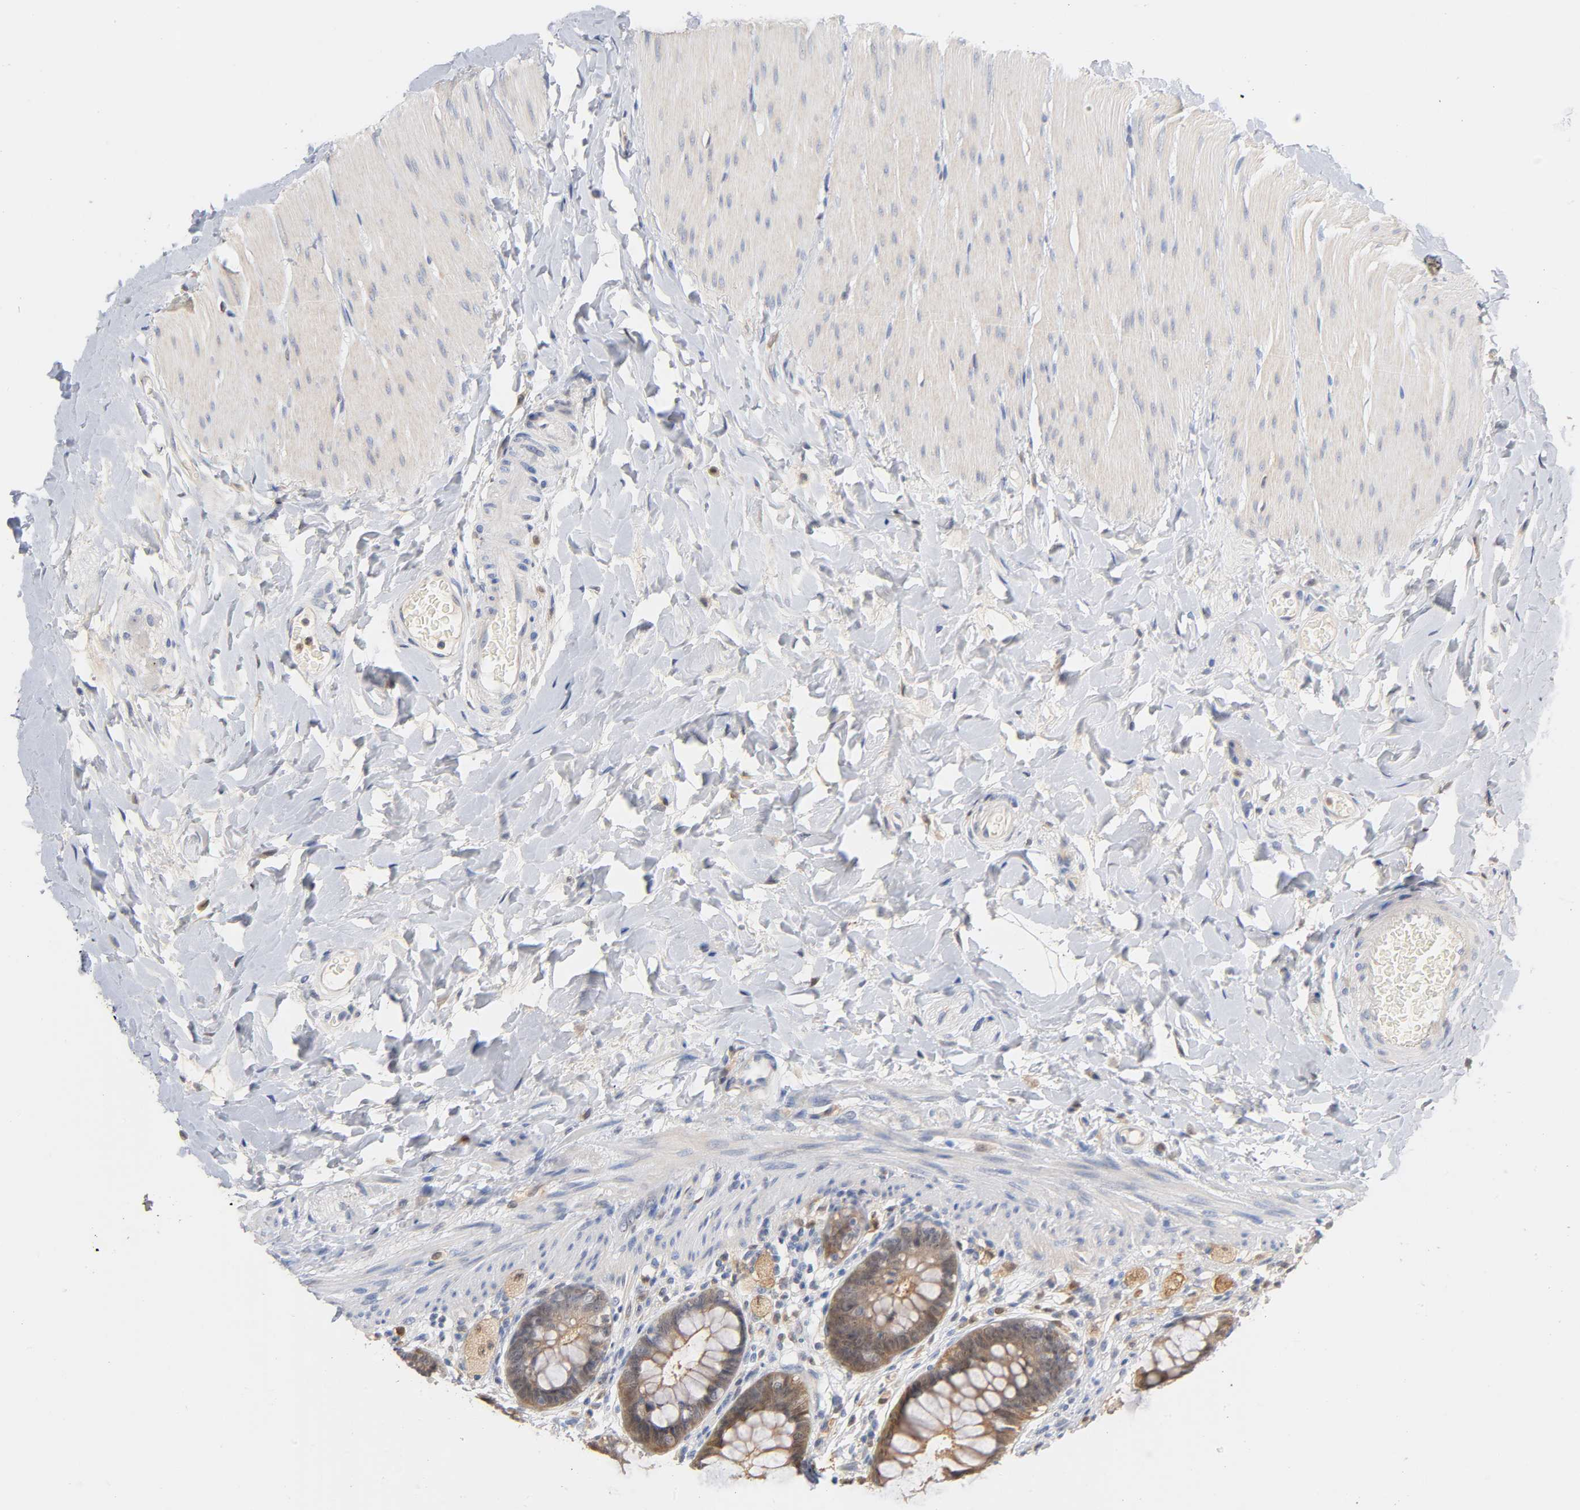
{"staining": {"intensity": "moderate", "quantity": ">75%", "location": "cytoplasmic/membranous,nuclear"}, "tissue": "rectum", "cell_type": "Glandular cells", "image_type": "normal", "snomed": [{"axis": "morphology", "description": "Normal tissue, NOS"}, {"axis": "topography", "description": "Rectum"}], "caption": "The histopathology image reveals a brown stain indicating the presence of a protein in the cytoplasmic/membranous,nuclear of glandular cells in rectum. (DAB (3,3'-diaminobenzidine) = brown stain, brightfield microscopy at high magnification).", "gene": "IL18", "patient": {"sex": "female", "age": 46}}